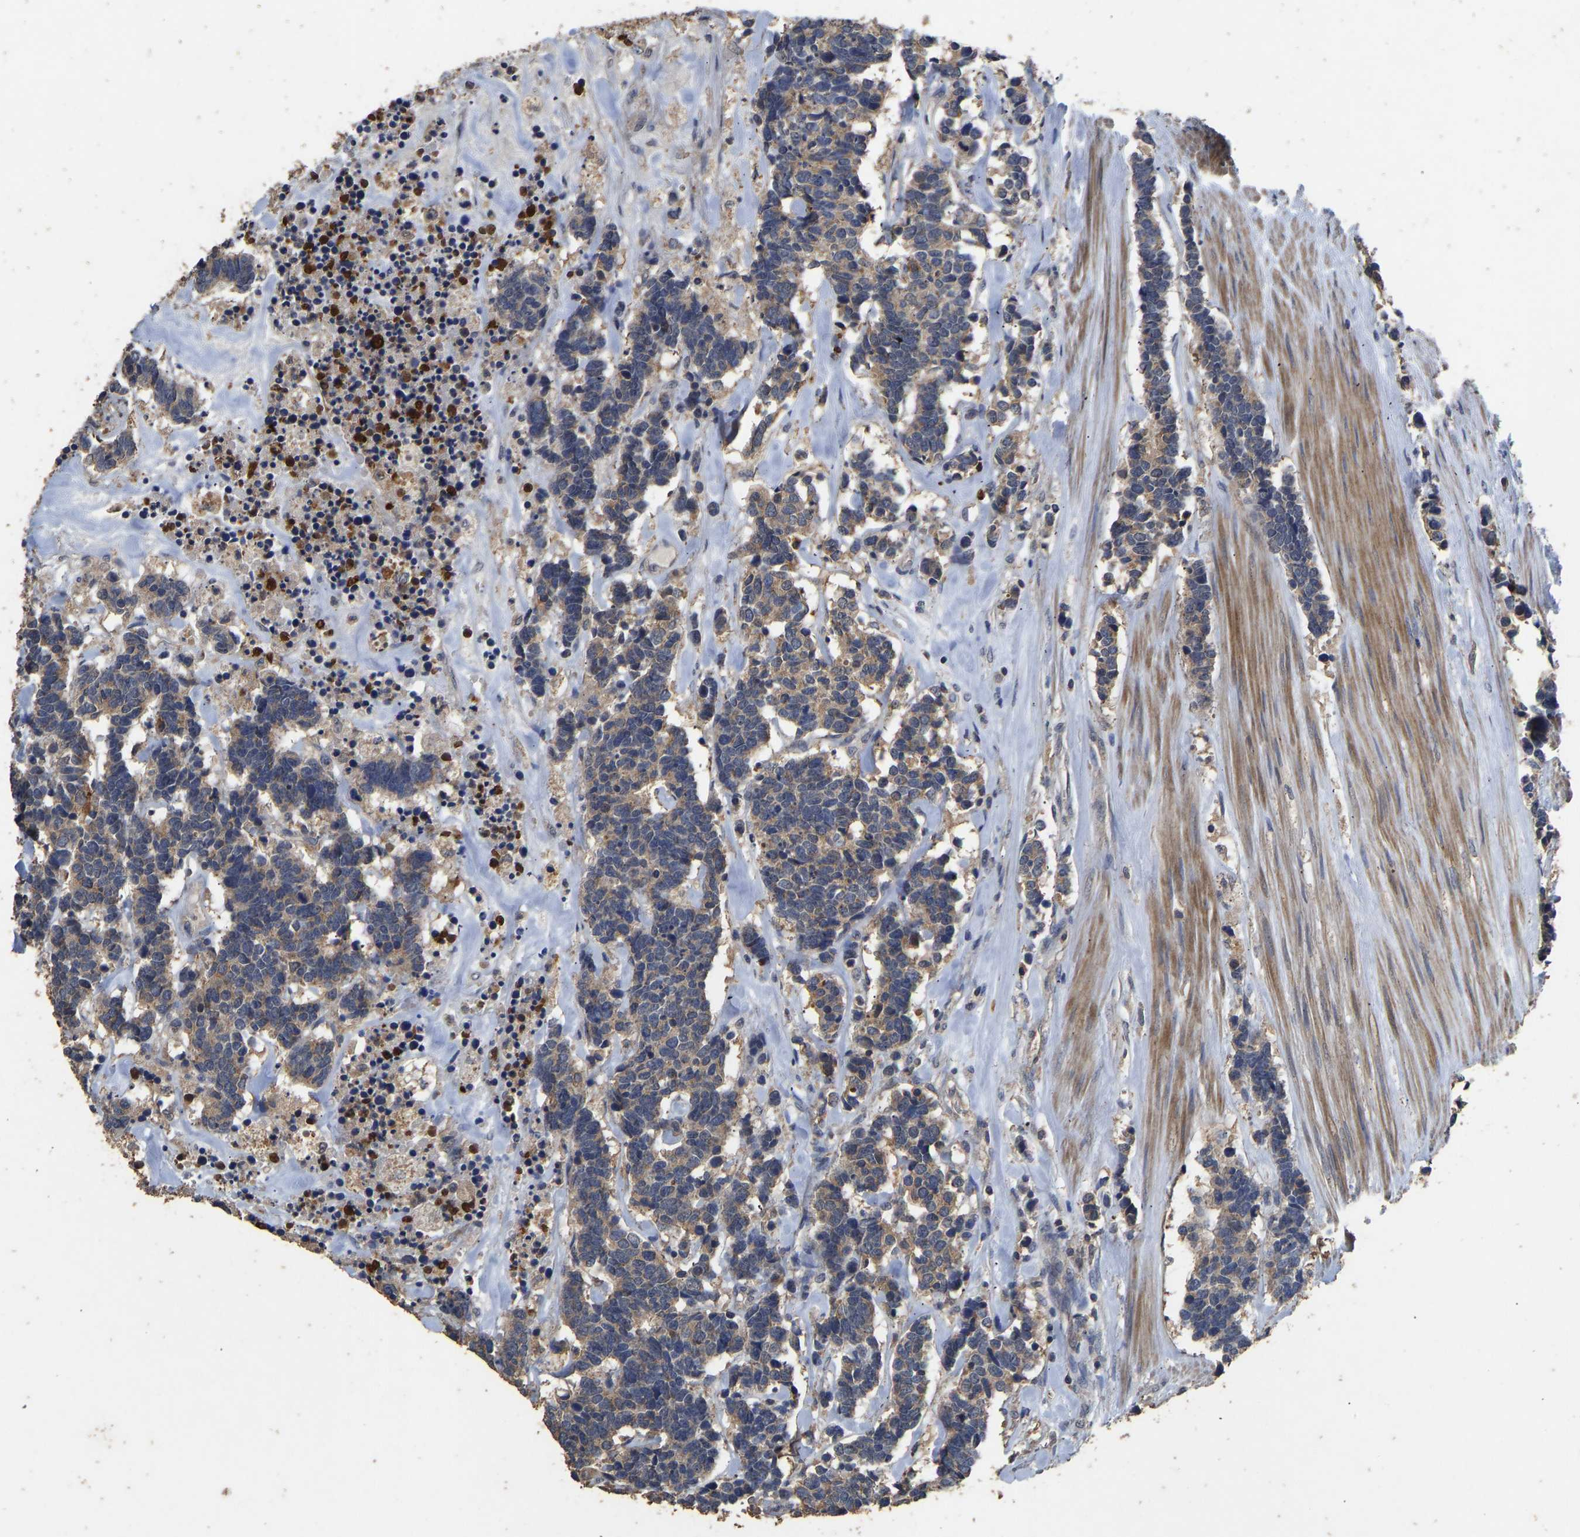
{"staining": {"intensity": "weak", "quantity": ">75%", "location": "cytoplasmic/membranous"}, "tissue": "carcinoid", "cell_type": "Tumor cells", "image_type": "cancer", "snomed": [{"axis": "morphology", "description": "Carcinoma, NOS"}, {"axis": "morphology", "description": "Carcinoid, malignant, NOS"}, {"axis": "topography", "description": "Urinary bladder"}], "caption": "There is low levels of weak cytoplasmic/membranous staining in tumor cells of carcinoid (malignant), as demonstrated by immunohistochemical staining (brown color).", "gene": "CIDEC", "patient": {"sex": "male", "age": 57}}